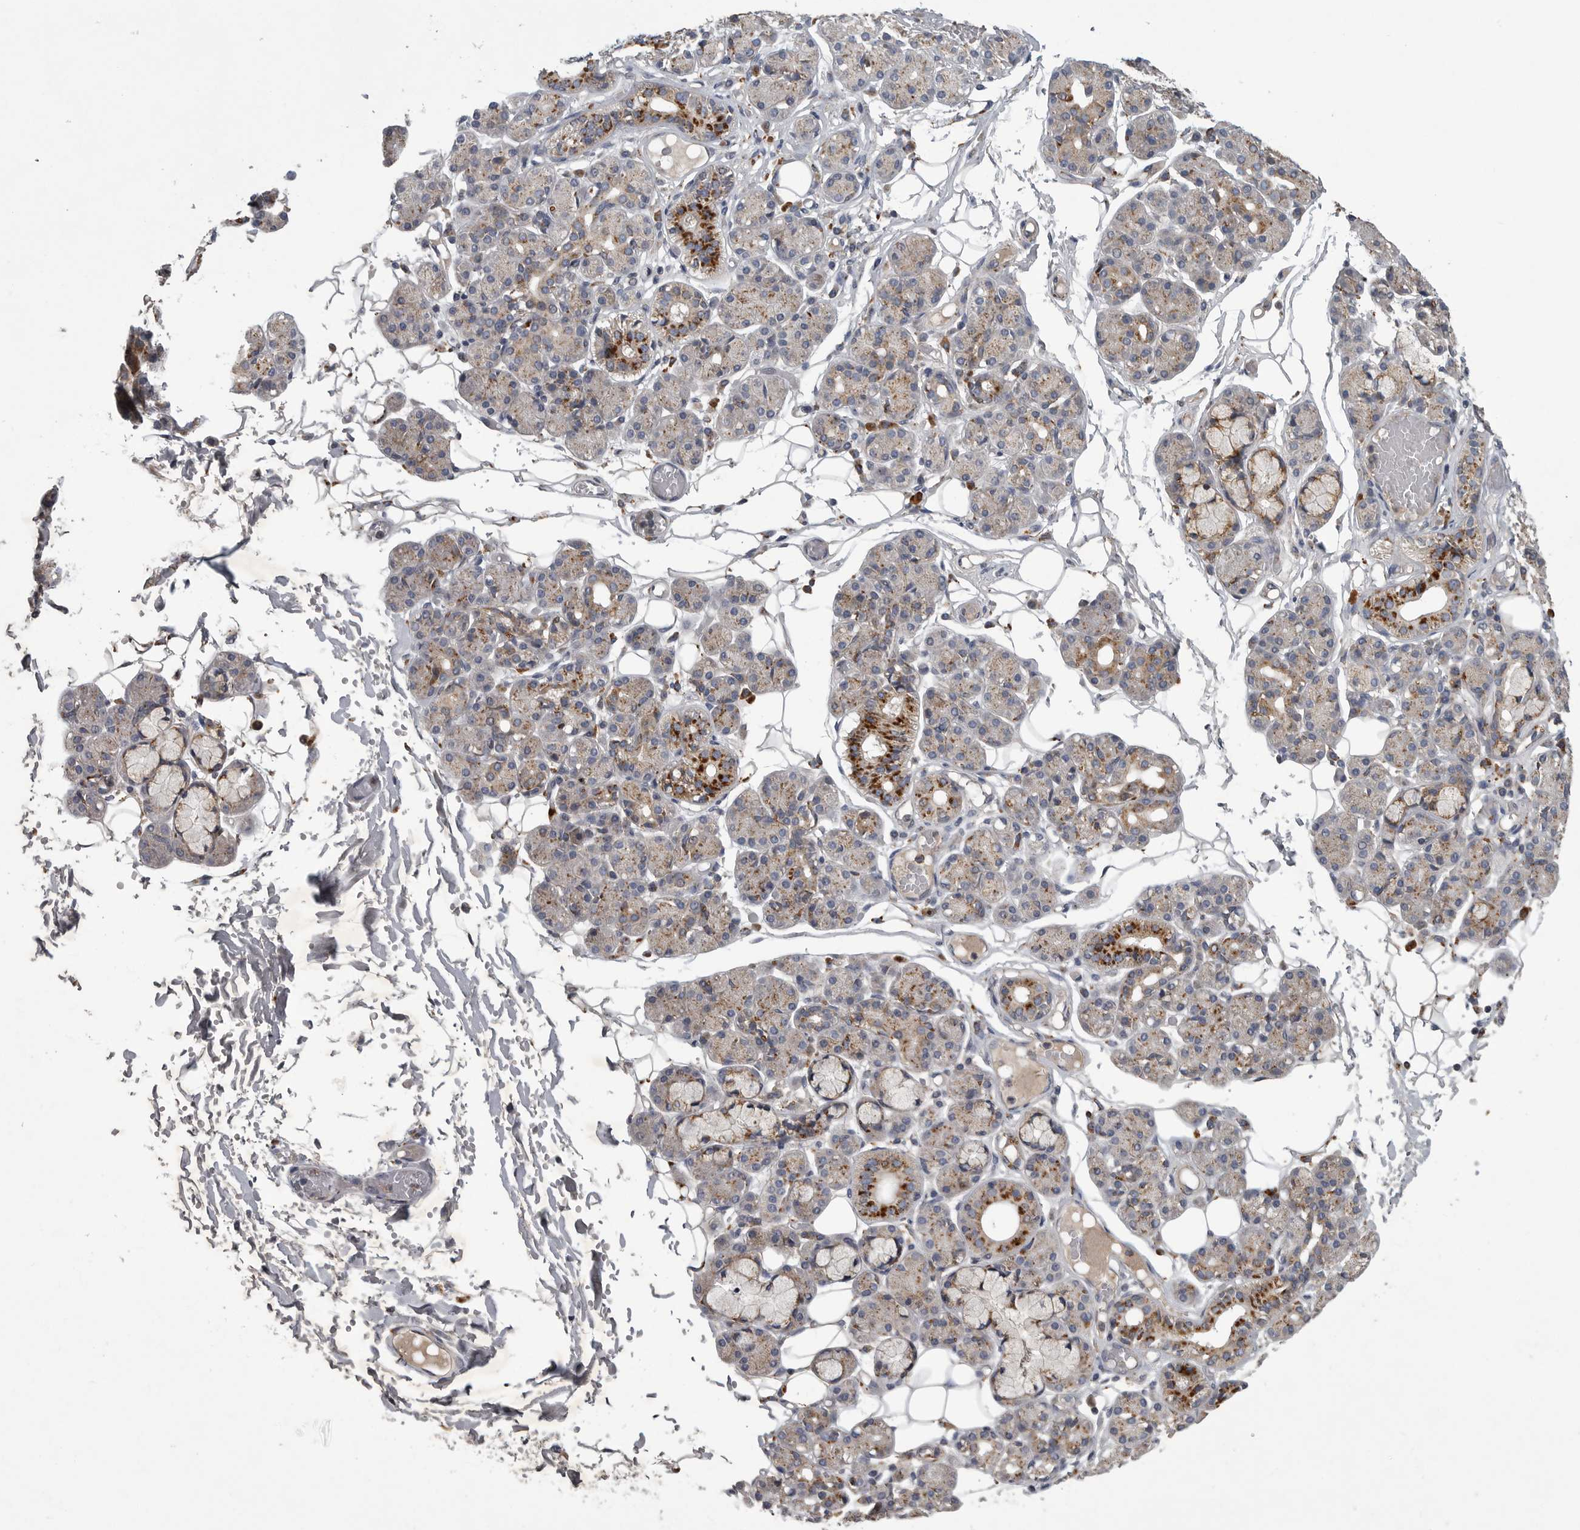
{"staining": {"intensity": "strong", "quantity": "<25%", "location": "cytoplasmic/membranous"}, "tissue": "salivary gland", "cell_type": "Glandular cells", "image_type": "normal", "snomed": [{"axis": "morphology", "description": "Normal tissue, NOS"}, {"axis": "topography", "description": "Salivary gland"}], "caption": "Immunohistochemistry (IHC) (DAB) staining of unremarkable human salivary gland demonstrates strong cytoplasmic/membranous protein expression in approximately <25% of glandular cells. The protein of interest is shown in brown color, while the nuclei are stained blue.", "gene": "LAMTOR3", "patient": {"sex": "male", "age": 63}}